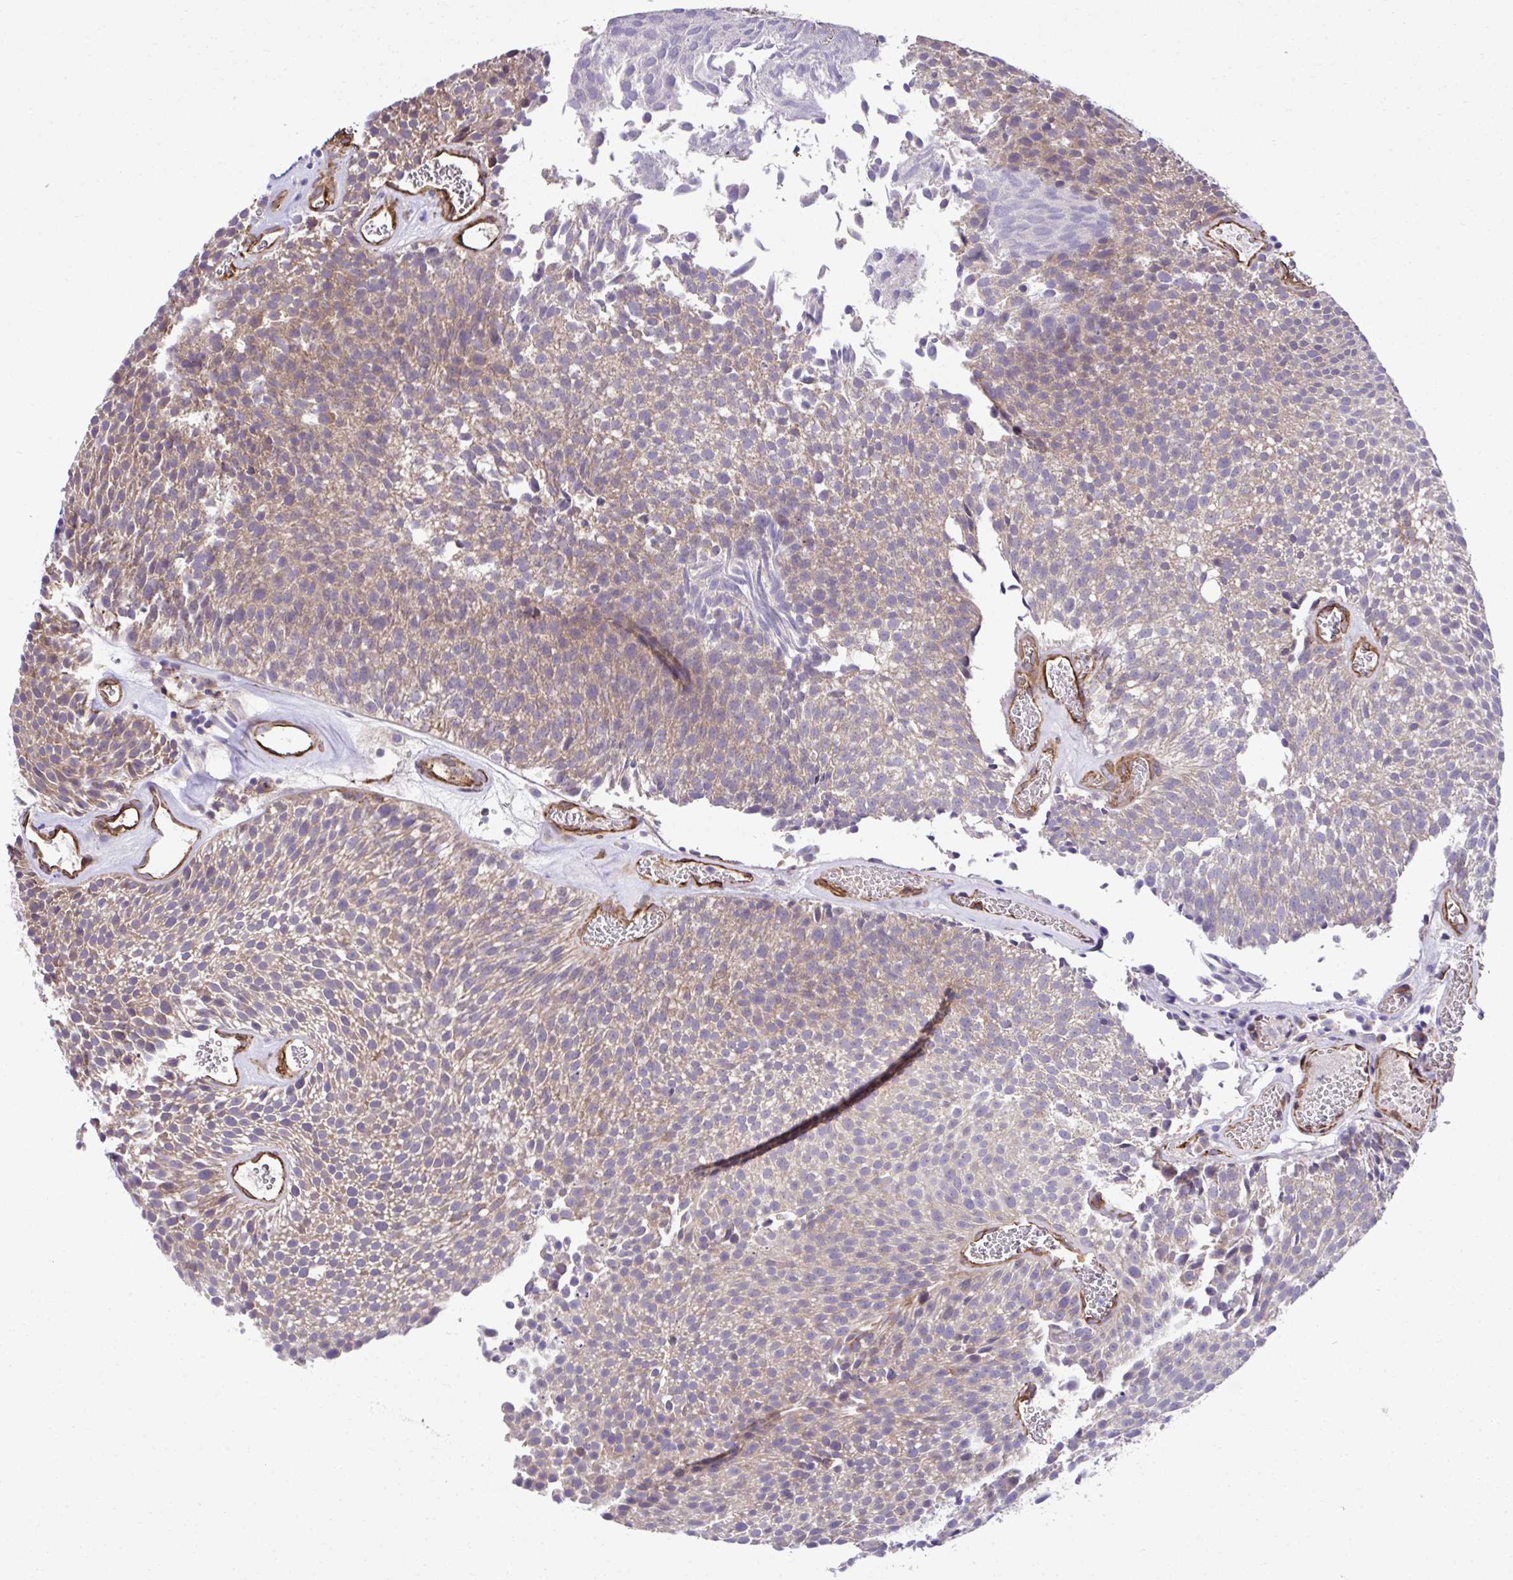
{"staining": {"intensity": "weak", "quantity": "25%-75%", "location": "cytoplasmic/membranous"}, "tissue": "urothelial cancer", "cell_type": "Tumor cells", "image_type": "cancer", "snomed": [{"axis": "morphology", "description": "Urothelial carcinoma, Low grade"}, {"axis": "topography", "description": "Urinary bladder"}], "caption": "Low-grade urothelial carcinoma was stained to show a protein in brown. There is low levels of weak cytoplasmic/membranous expression in approximately 25%-75% of tumor cells.", "gene": "TRIM52", "patient": {"sex": "female", "age": 79}}